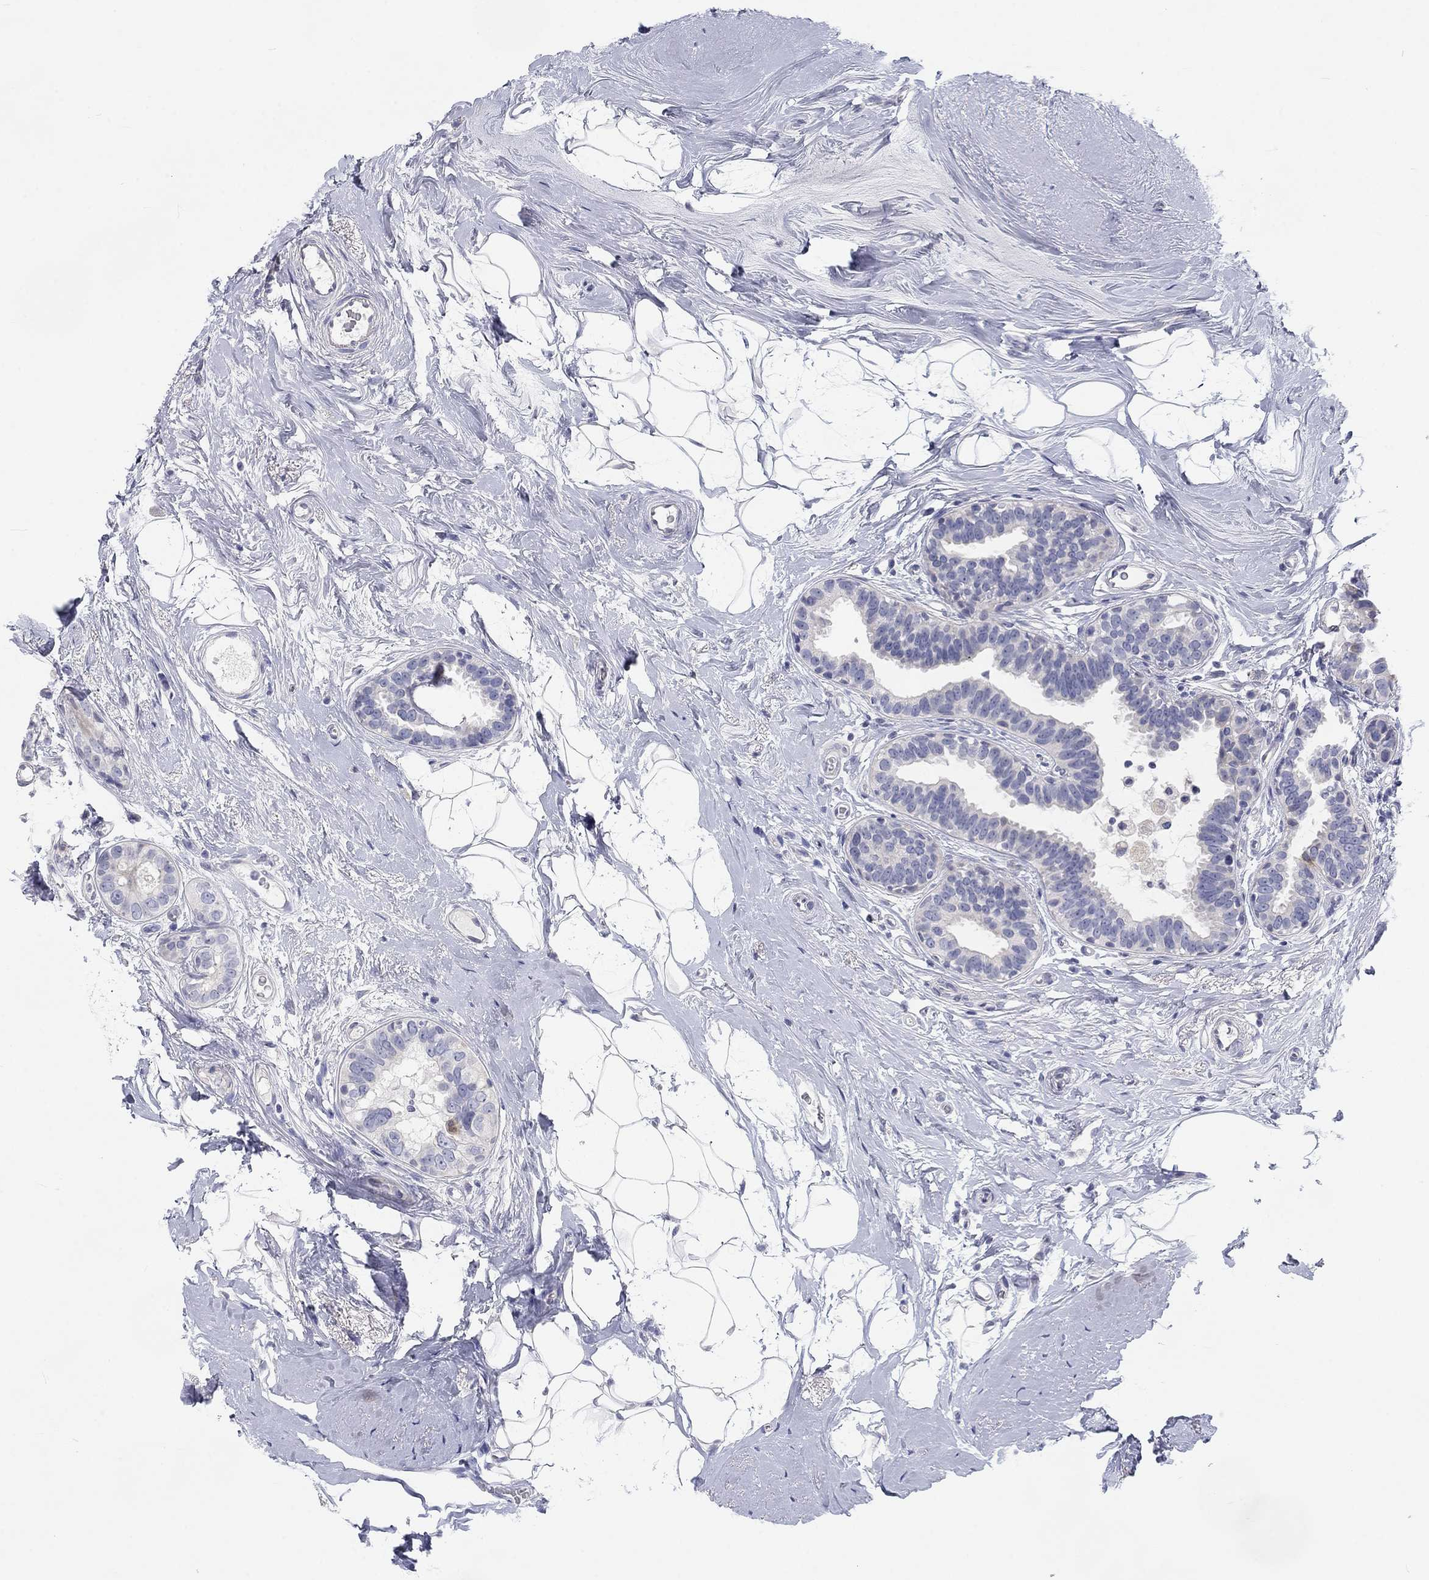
{"staining": {"intensity": "negative", "quantity": "none", "location": "none"}, "tissue": "breast cancer", "cell_type": "Tumor cells", "image_type": "cancer", "snomed": [{"axis": "morphology", "description": "Duct carcinoma"}, {"axis": "topography", "description": "Breast"}], "caption": "Breast cancer (infiltrating ductal carcinoma) stained for a protein using immunohistochemistry (IHC) displays no expression tumor cells.", "gene": "CALB1", "patient": {"sex": "female", "age": 55}}